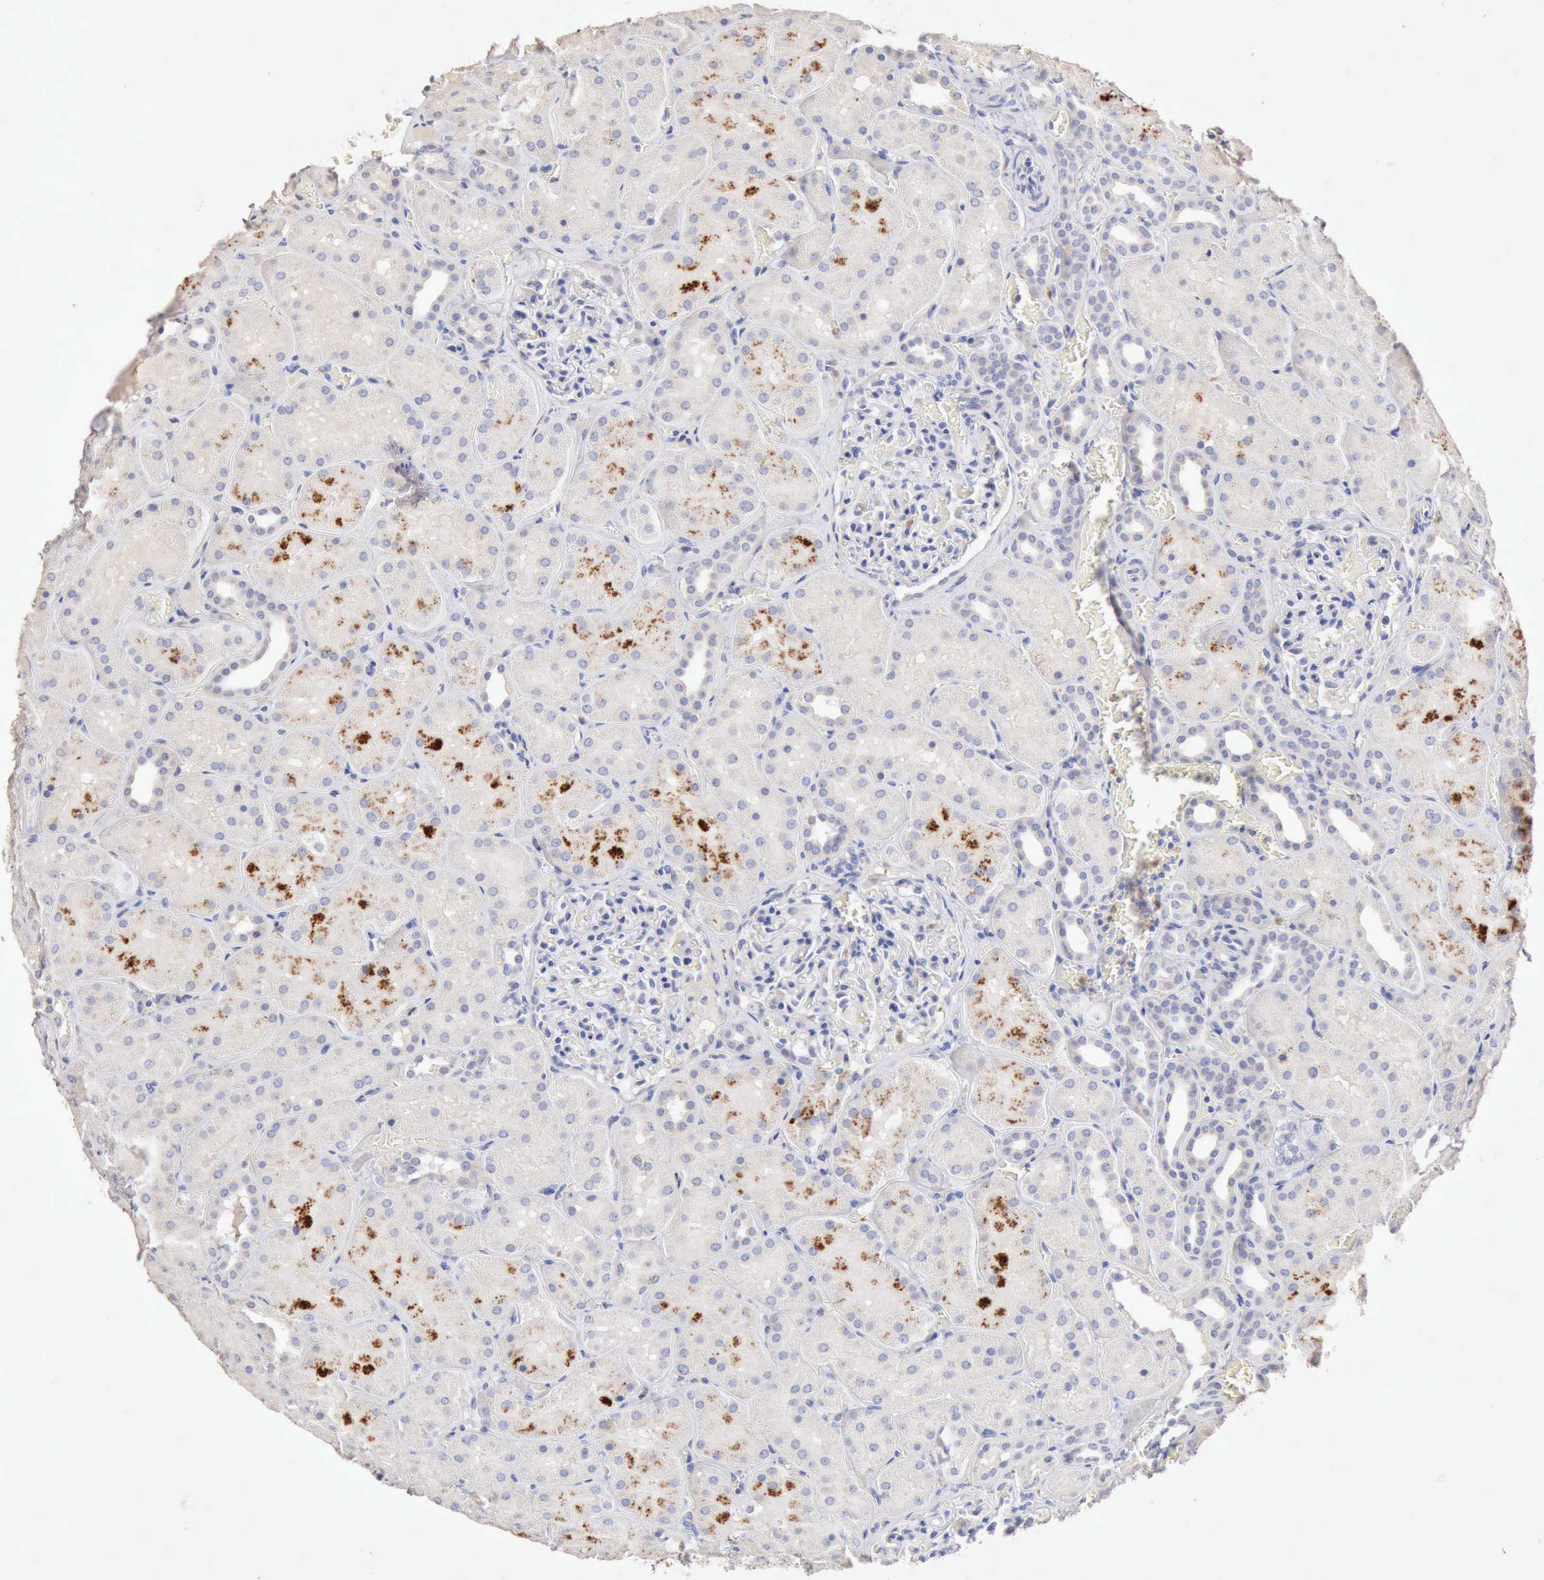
{"staining": {"intensity": "negative", "quantity": "none", "location": "none"}, "tissue": "kidney", "cell_type": "Cells in glomeruli", "image_type": "normal", "snomed": [{"axis": "morphology", "description": "Normal tissue, NOS"}, {"axis": "topography", "description": "Kidney"}], "caption": "This micrograph is of unremarkable kidney stained with immunohistochemistry to label a protein in brown with the nuclei are counter-stained blue. There is no expression in cells in glomeruli. The staining is performed using DAB brown chromogen with nuclei counter-stained in using hematoxylin.", "gene": "KRT6B", "patient": {"sex": "male", "age": 28}}